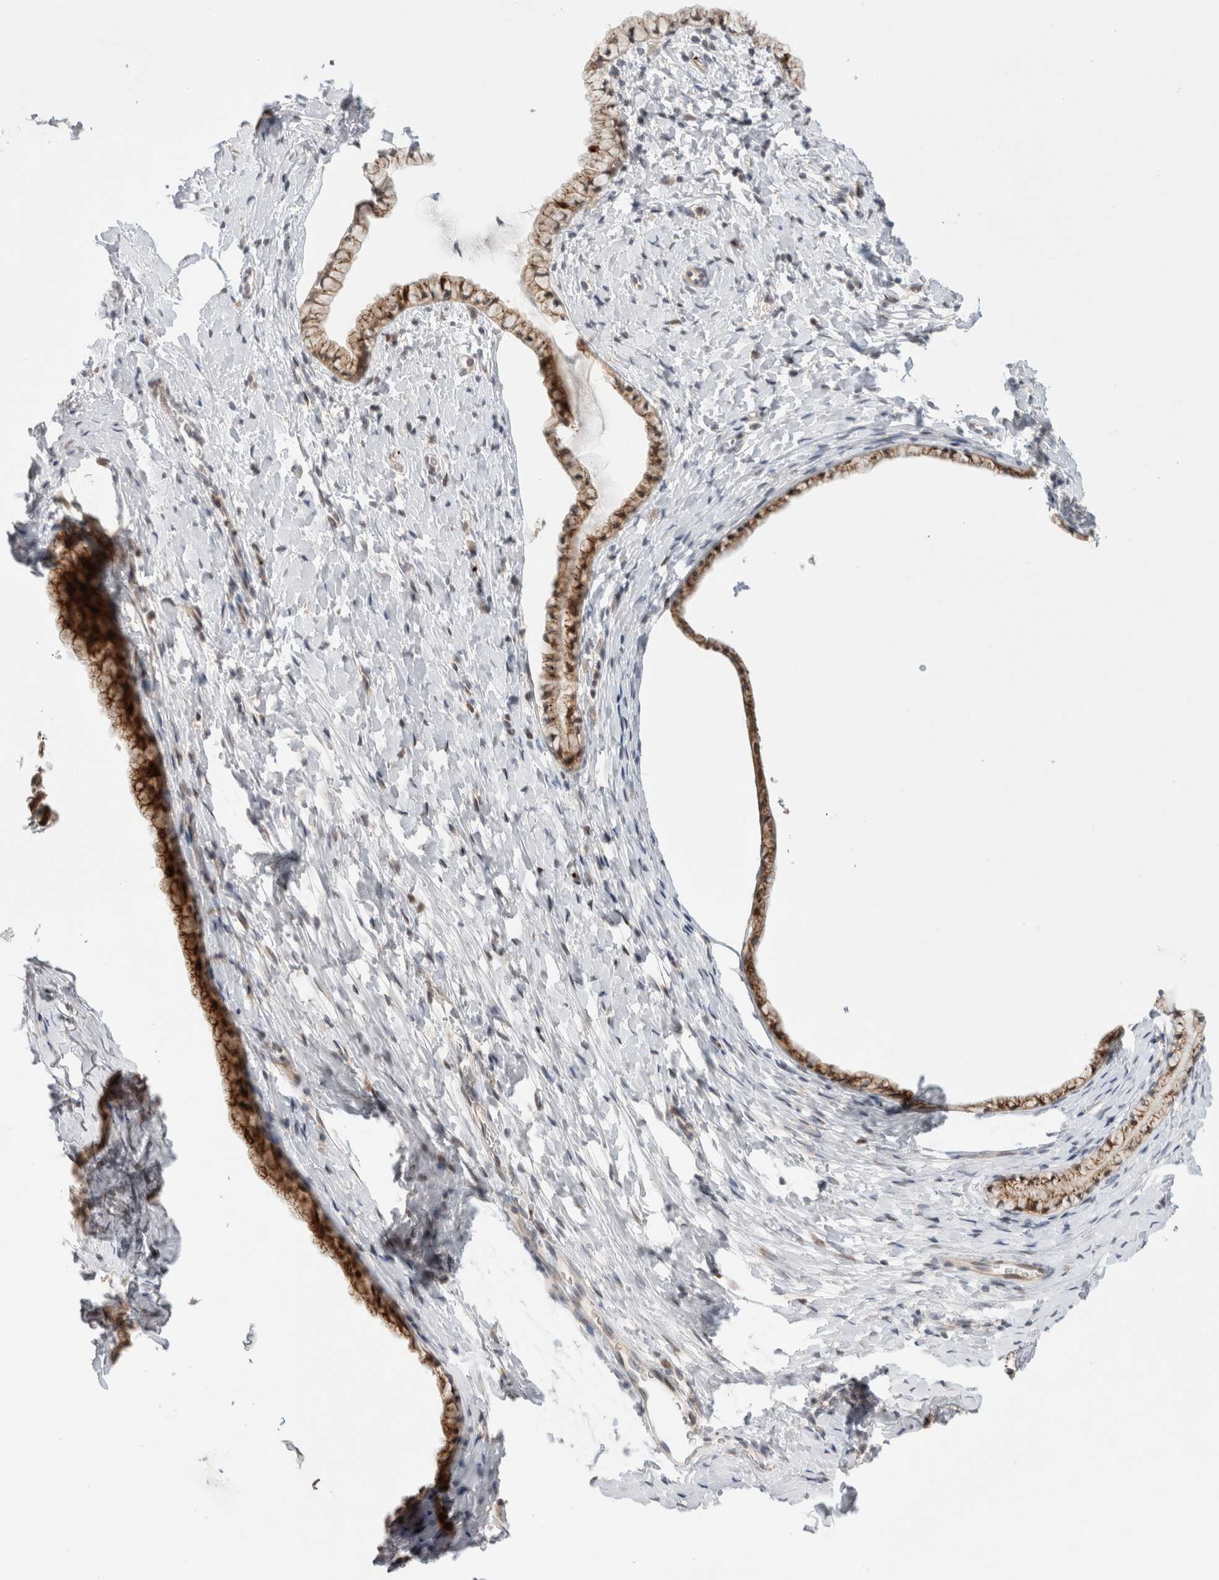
{"staining": {"intensity": "moderate", "quantity": ">75%", "location": "cytoplasmic/membranous"}, "tissue": "cervix", "cell_type": "Glandular cells", "image_type": "normal", "snomed": [{"axis": "morphology", "description": "Normal tissue, NOS"}, {"axis": "topography", "description": "Cervix"}], "caption": "Moderate cytoplasmic/membranous staining is identified in approximately >75% of glandular cells in benign cervix.", "gene": "VPS28", "patient": {"sex": "female", "age": 72}}